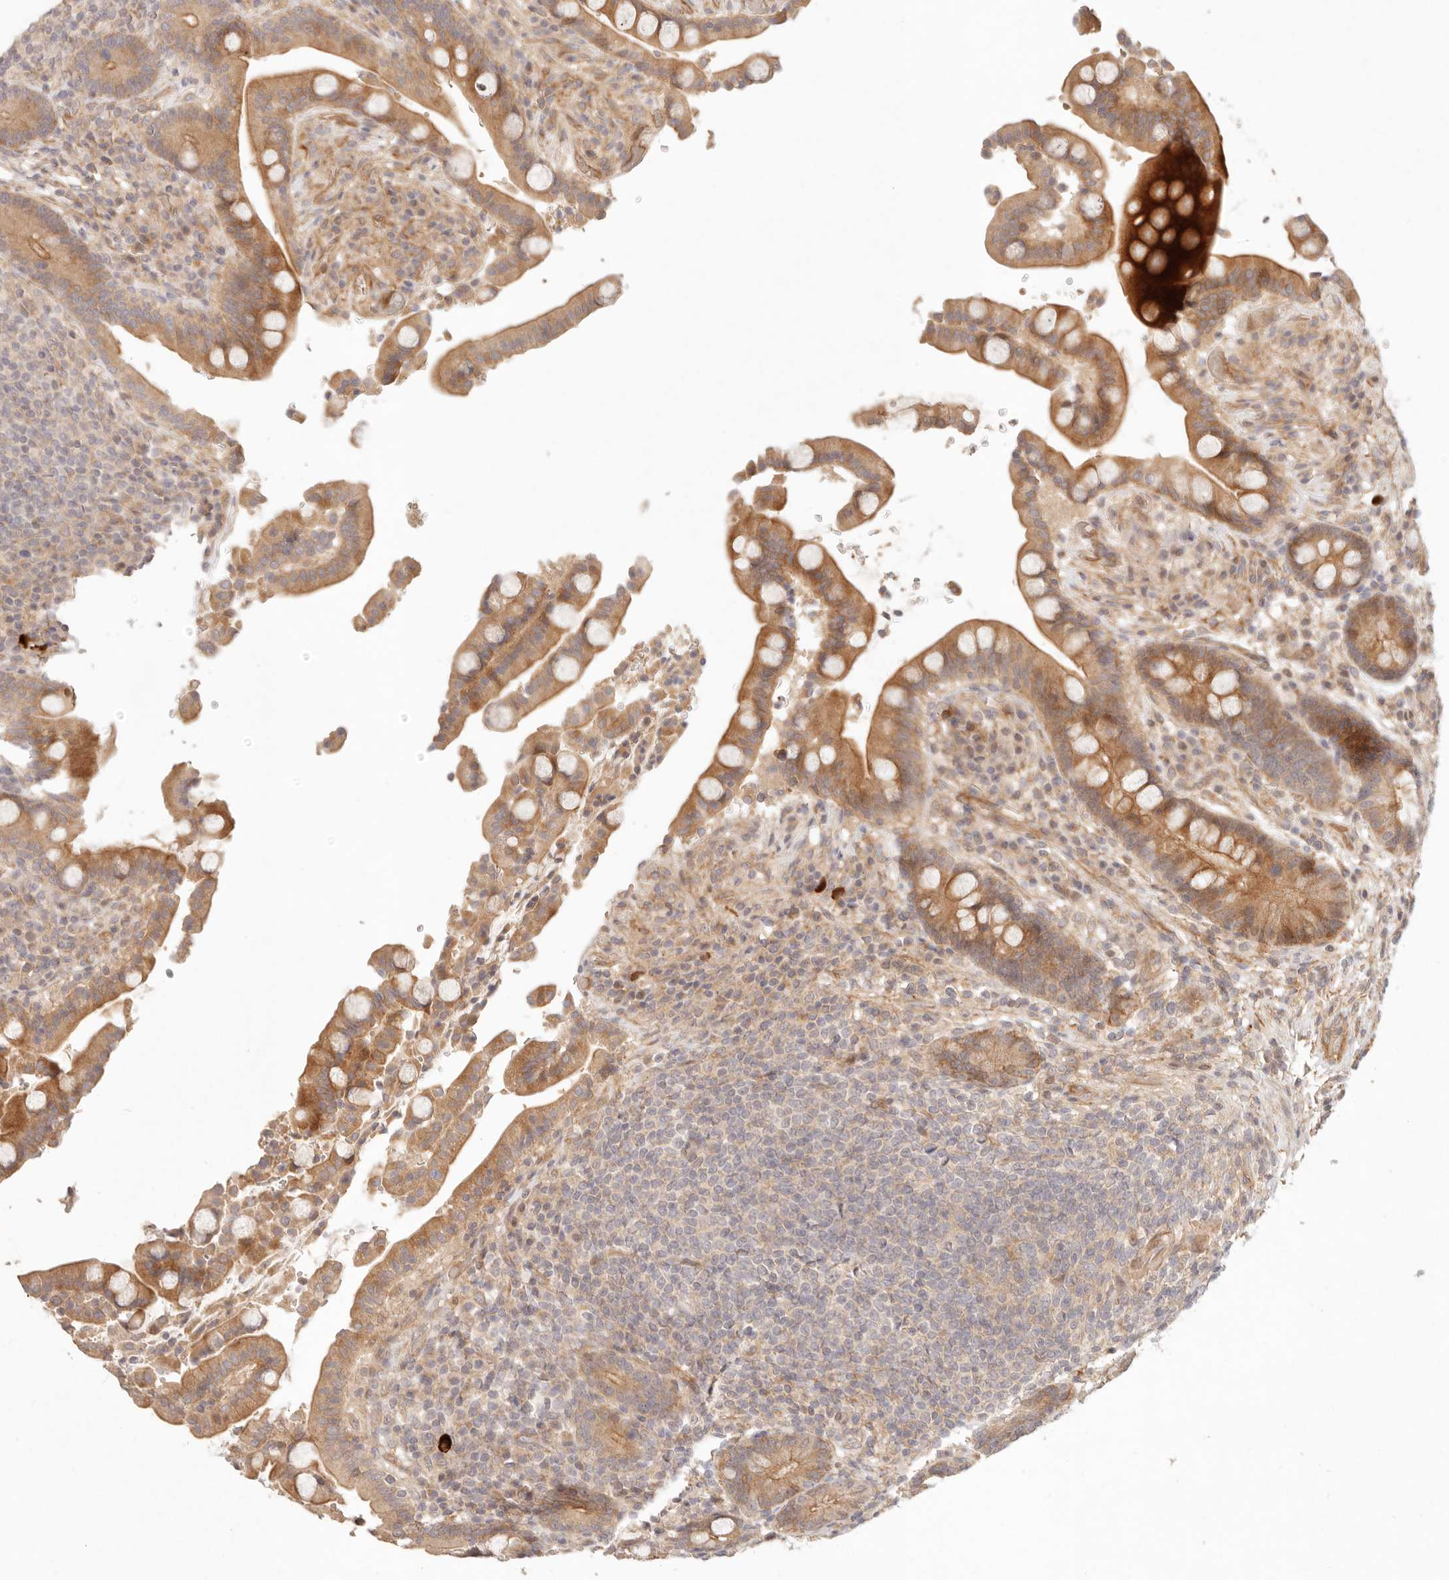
{"staining": {"intensity": "moderate", "quantity": ">75%", "location": "cytoplasmic/membranous"}, "tissue": "colon", "cell_type": "Endothelial cells", "image_type": "normal", "snomed": [{"axis": "morphology", "description": "Normal tissue, NOS"}, {"axis": "topography", "description": "Colon"}], "caption": "Immunohistochemical staining of benign colon shows medium levels of moderate cytoplasmic/membranous positivity in approximately >75% of endothelial cells. (DAB IHC with brightfield microscopy, high magnification).", "gene": "PPP1R3B", "patient": {"sex": "male", "age": 73}}